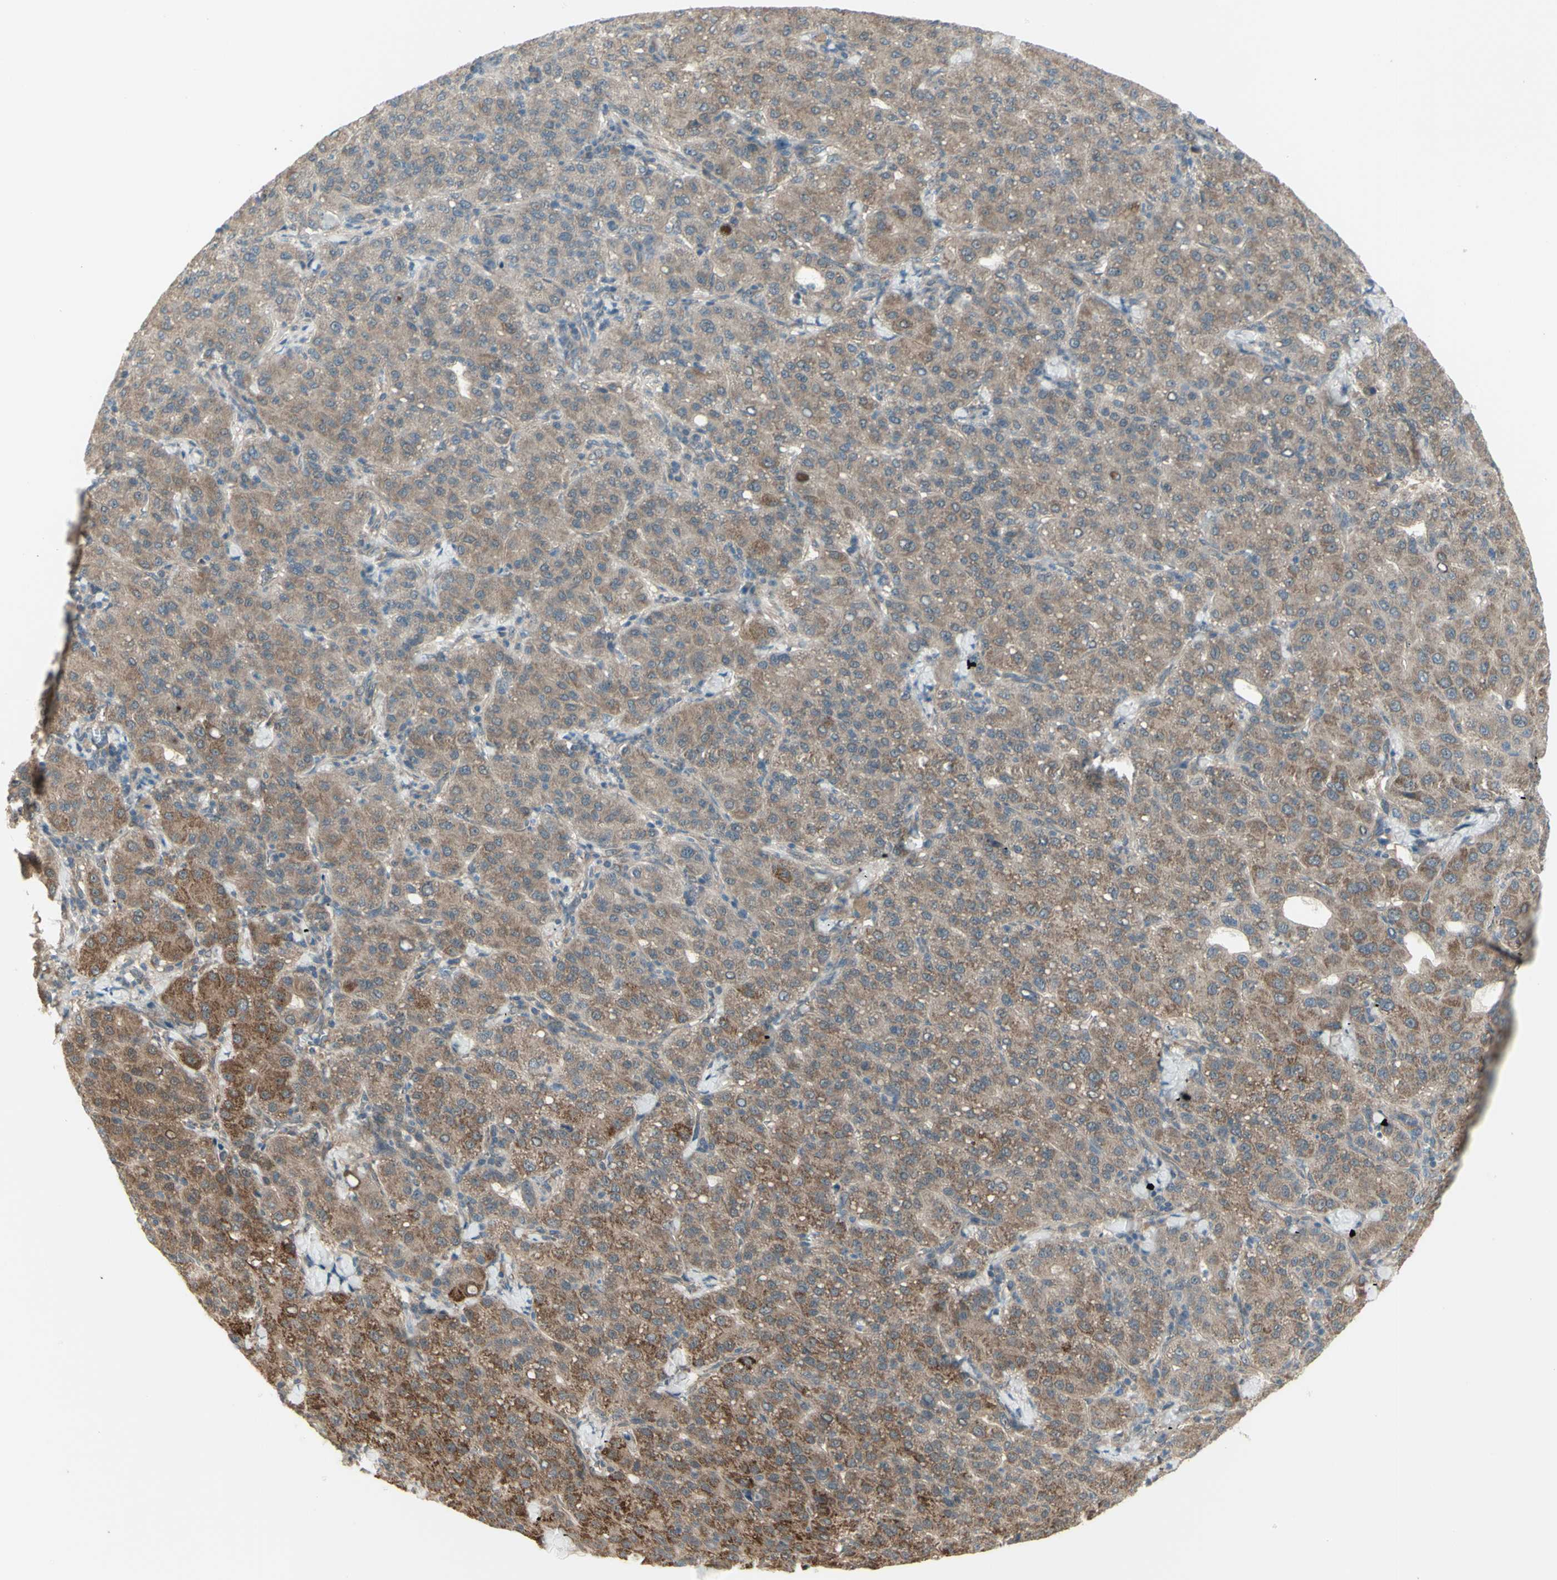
{"staining": {"intensity": "moderate", "quantity": ">75%", "location": "cytoplasmic/membranous"}, "tissue": "liver cancer", "cell_type": "Tumor cells", "image_type": "cancer", "snomed": [{"axis": "morphology", "description": "Carcinoma, Hepatocellular, NOS"}, {"axis": "topography", "description": "Liver"}], "caption": "A brown stain shows moderate cytoplasmic/membranous expression of a protein in liver hepatocellular carcinoma tumor cells.", "gene": "NAXD", "patient": {"sex": "male", "age": 65}}